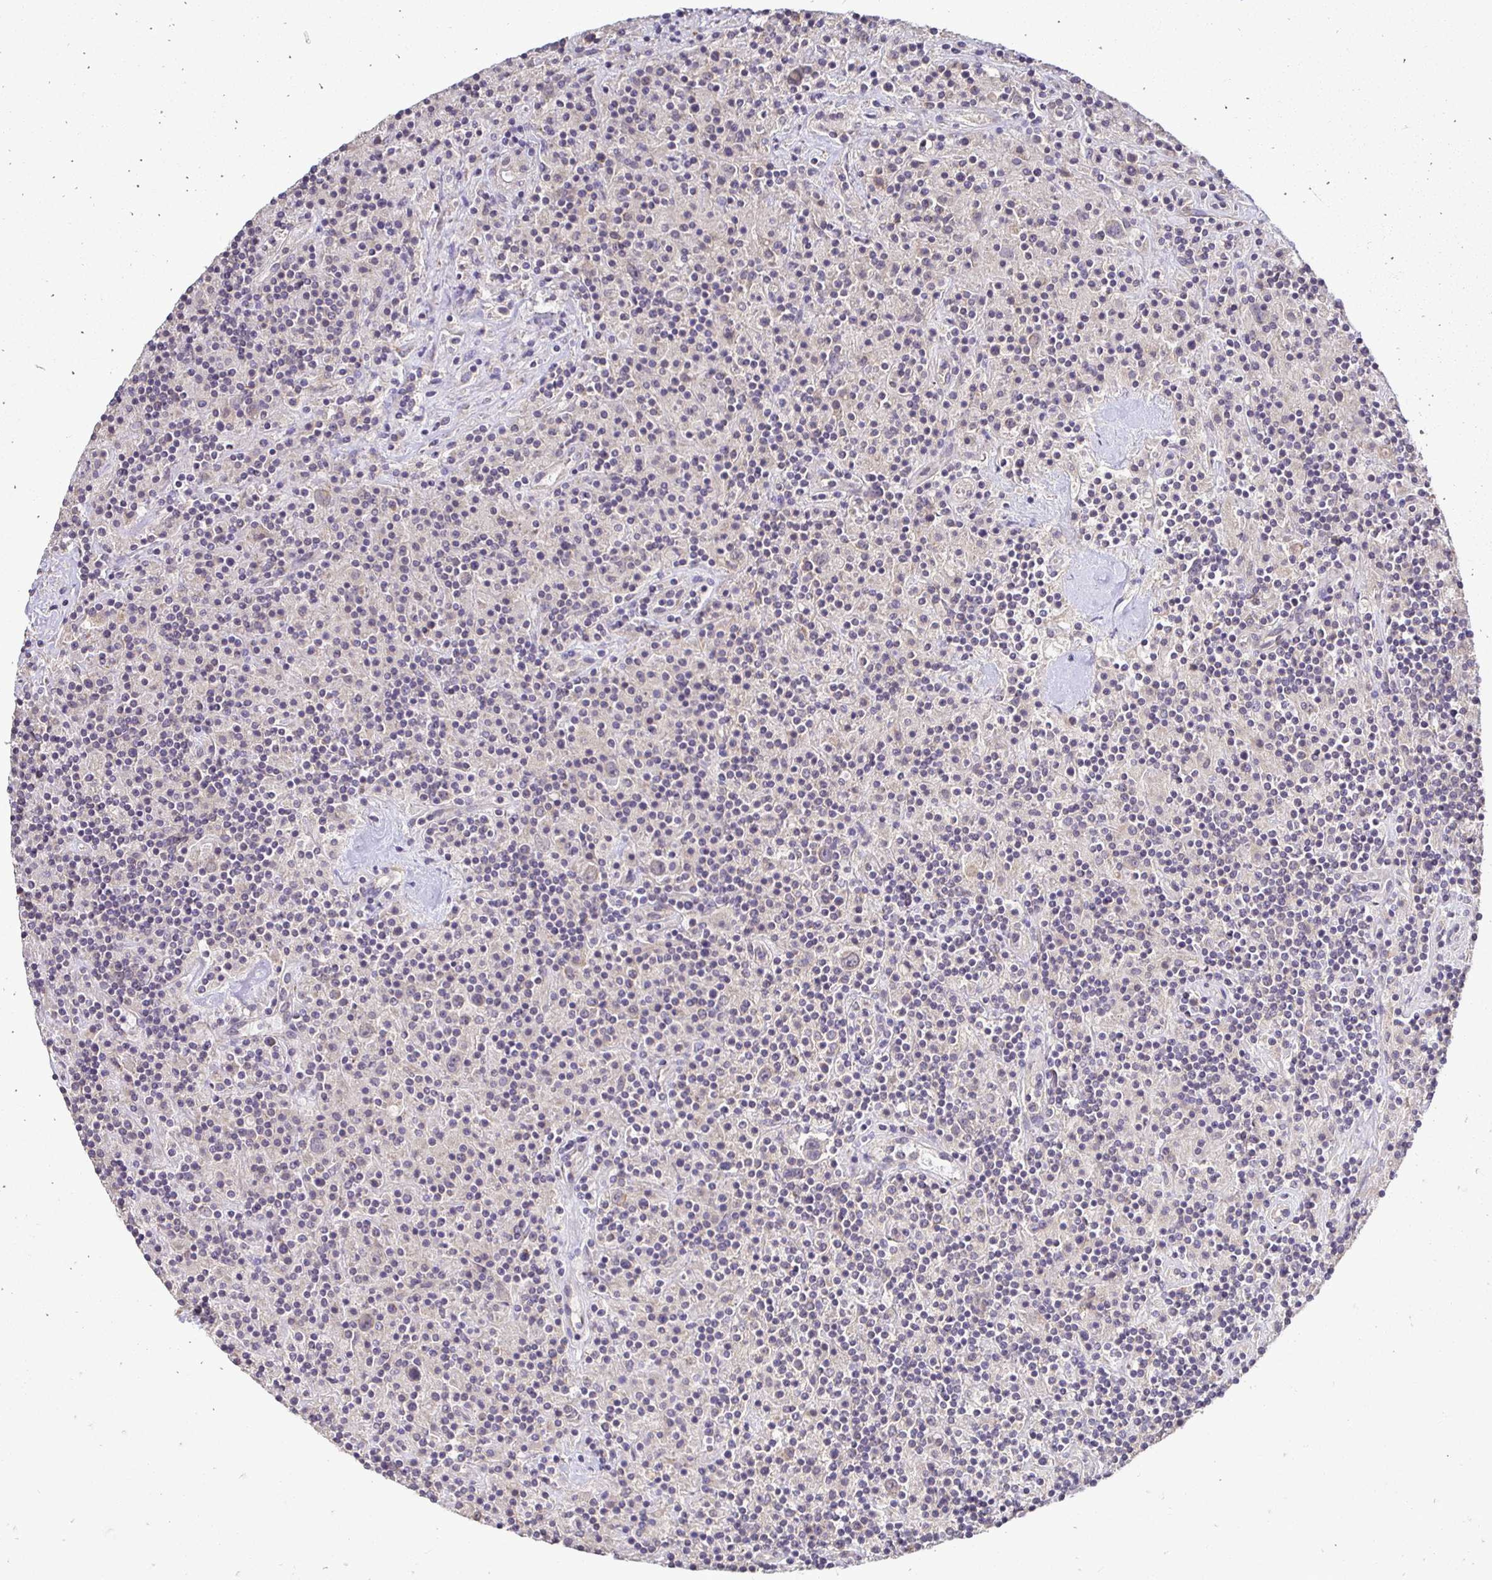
{"staining": {"intensity": "negative", "quantity": "none", "location": "none"}, "tissue": "lymphoma", "cell_type": "Tumor cells", "image_type": "cancer", "snomed": [{"axis": "morphology", "description": "Hodgkin's disease, NOS"}, {"axis": "topography", "description": "Lymph node"}], "caption": "Protein analysis of Hodgkin's disease demonstrates no significant positivity in tumor cells.", "gene": "RHEBL1", "patient": {"sex": "male", "age": 70}}